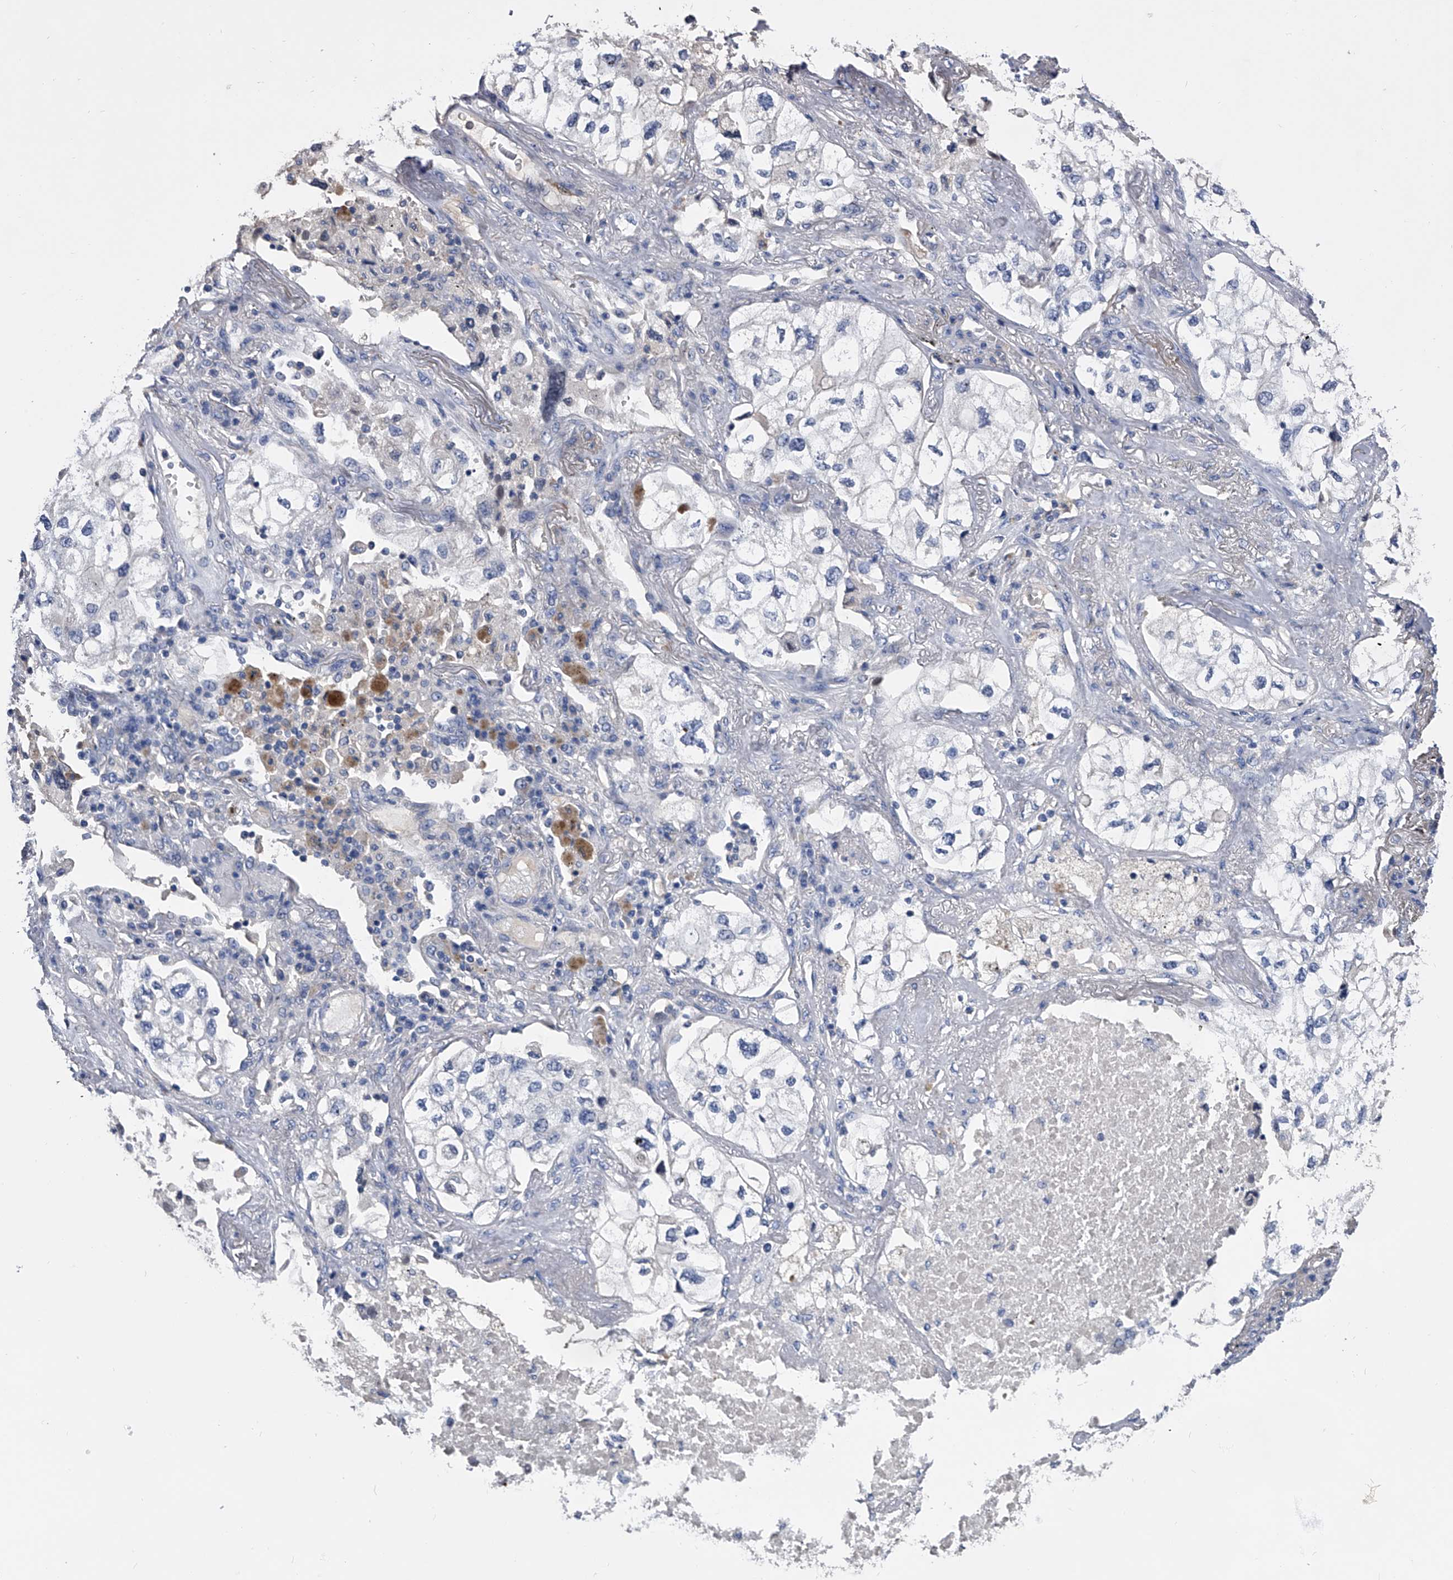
{"staining": {"intensity": "negative", "quantity": "none", "location": "none"}, "tissue": "lung cancer", "cell_type": "Tumor cells", "image_type": "cancer", "snomed": [{"axis": "morphology", "description": "Adenocarcinoma, NOS"}, {"axis": "topography", "description": "Lung"}], "caption": "Lung cancer stained for a protein using IHC reveals no positivity tumor cells.", "gene": "EFCAB7", "patient": {"sex": "male", "age": 63}}